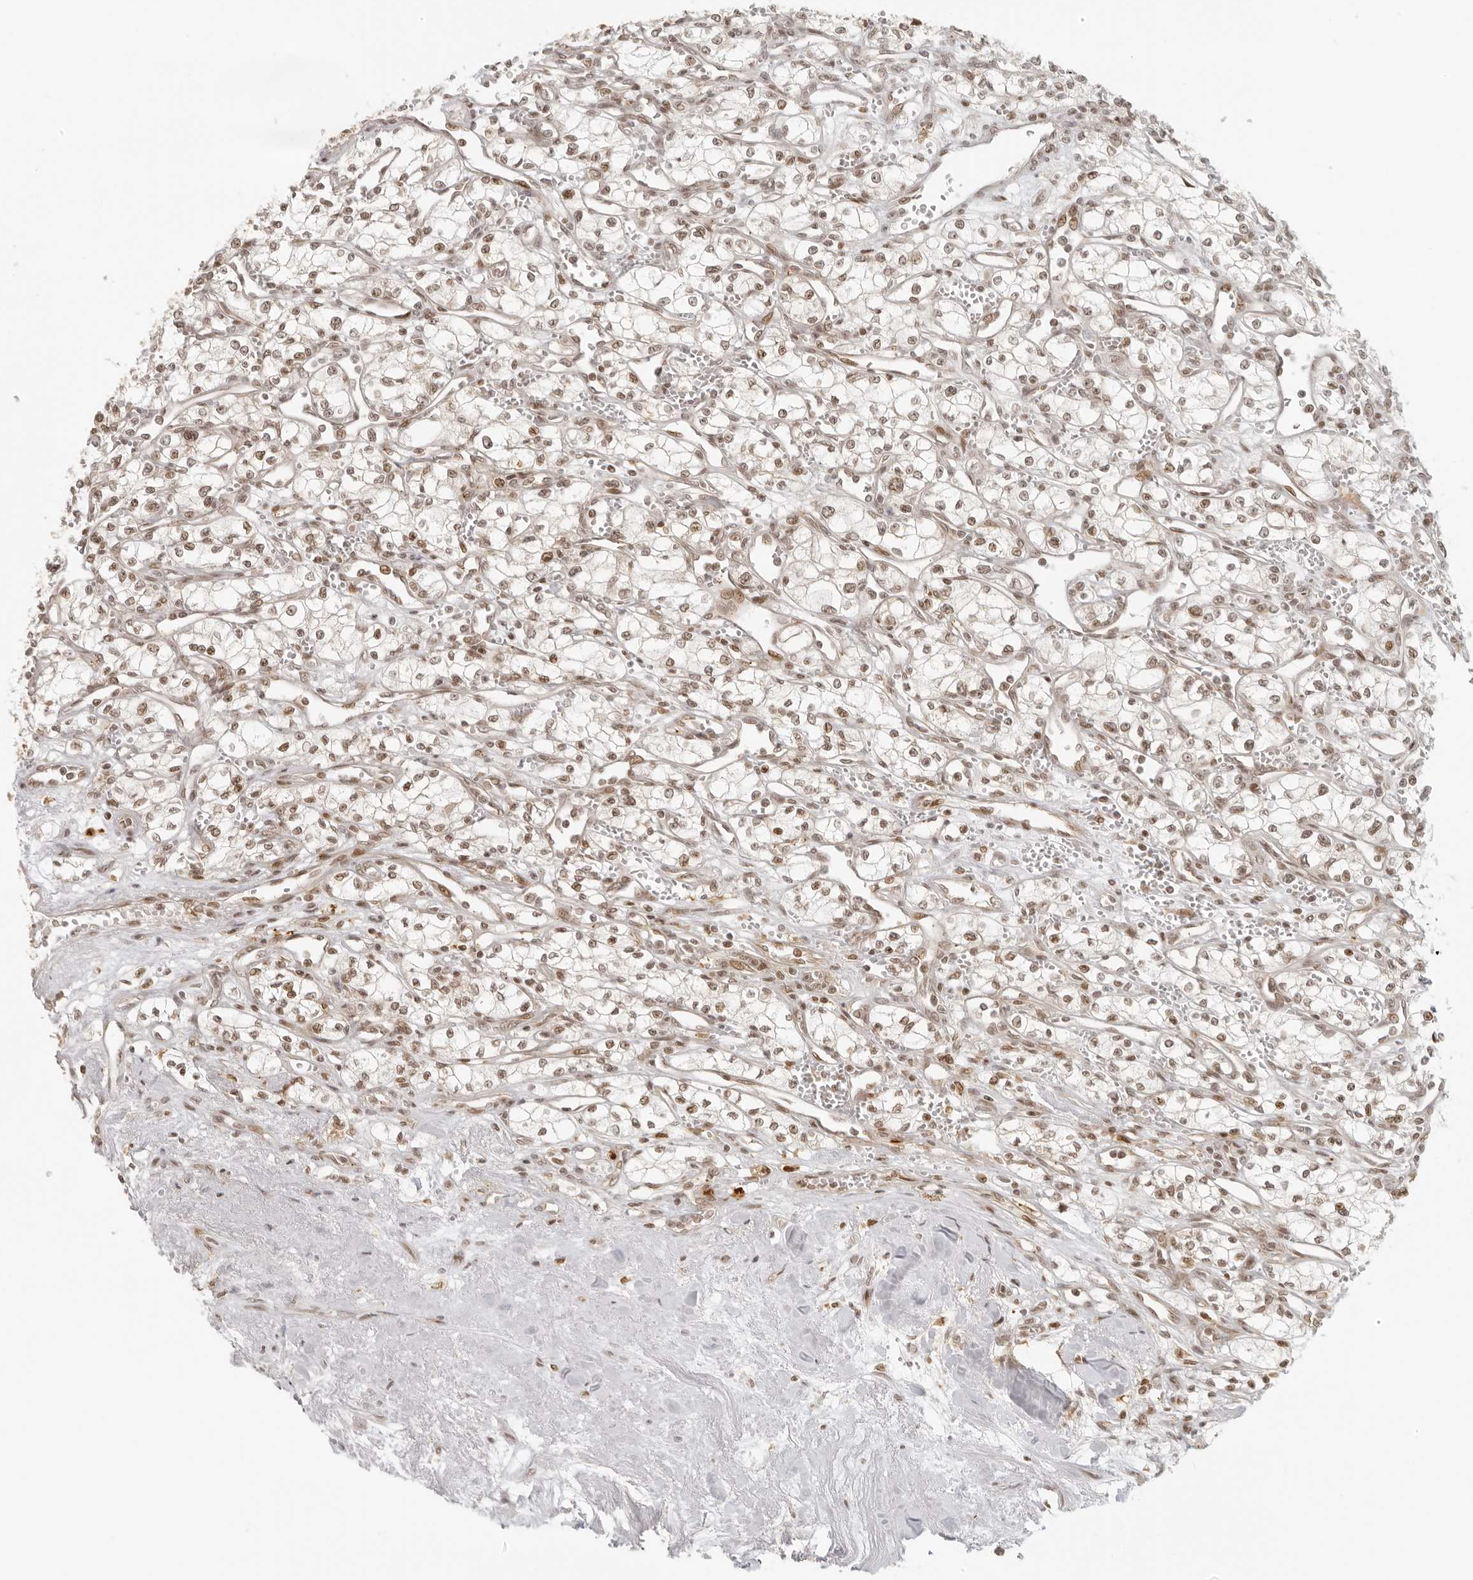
{"staining": {"intensity": "moderate", "quantity": ">75%", "location": "nuclear"}, "tissue": "renal cancer", "cell_type": "Tumor cells", "image_type": "cancer", "snomed": [{"axis": "morphology", "description": "Adenocarcinoma, NOS"}, {"axis": "topography", "description": "Kidney"}], "caption": "Protein staining displays moderate nuclear expression in about >75% of tumor cells in renal adenocarcinoma. Immunohistochemistry stains the protein in brown and the nuclei are stained blue.", "gene": "ZNF407", "patient": {"sex": "male", "age": 59}}